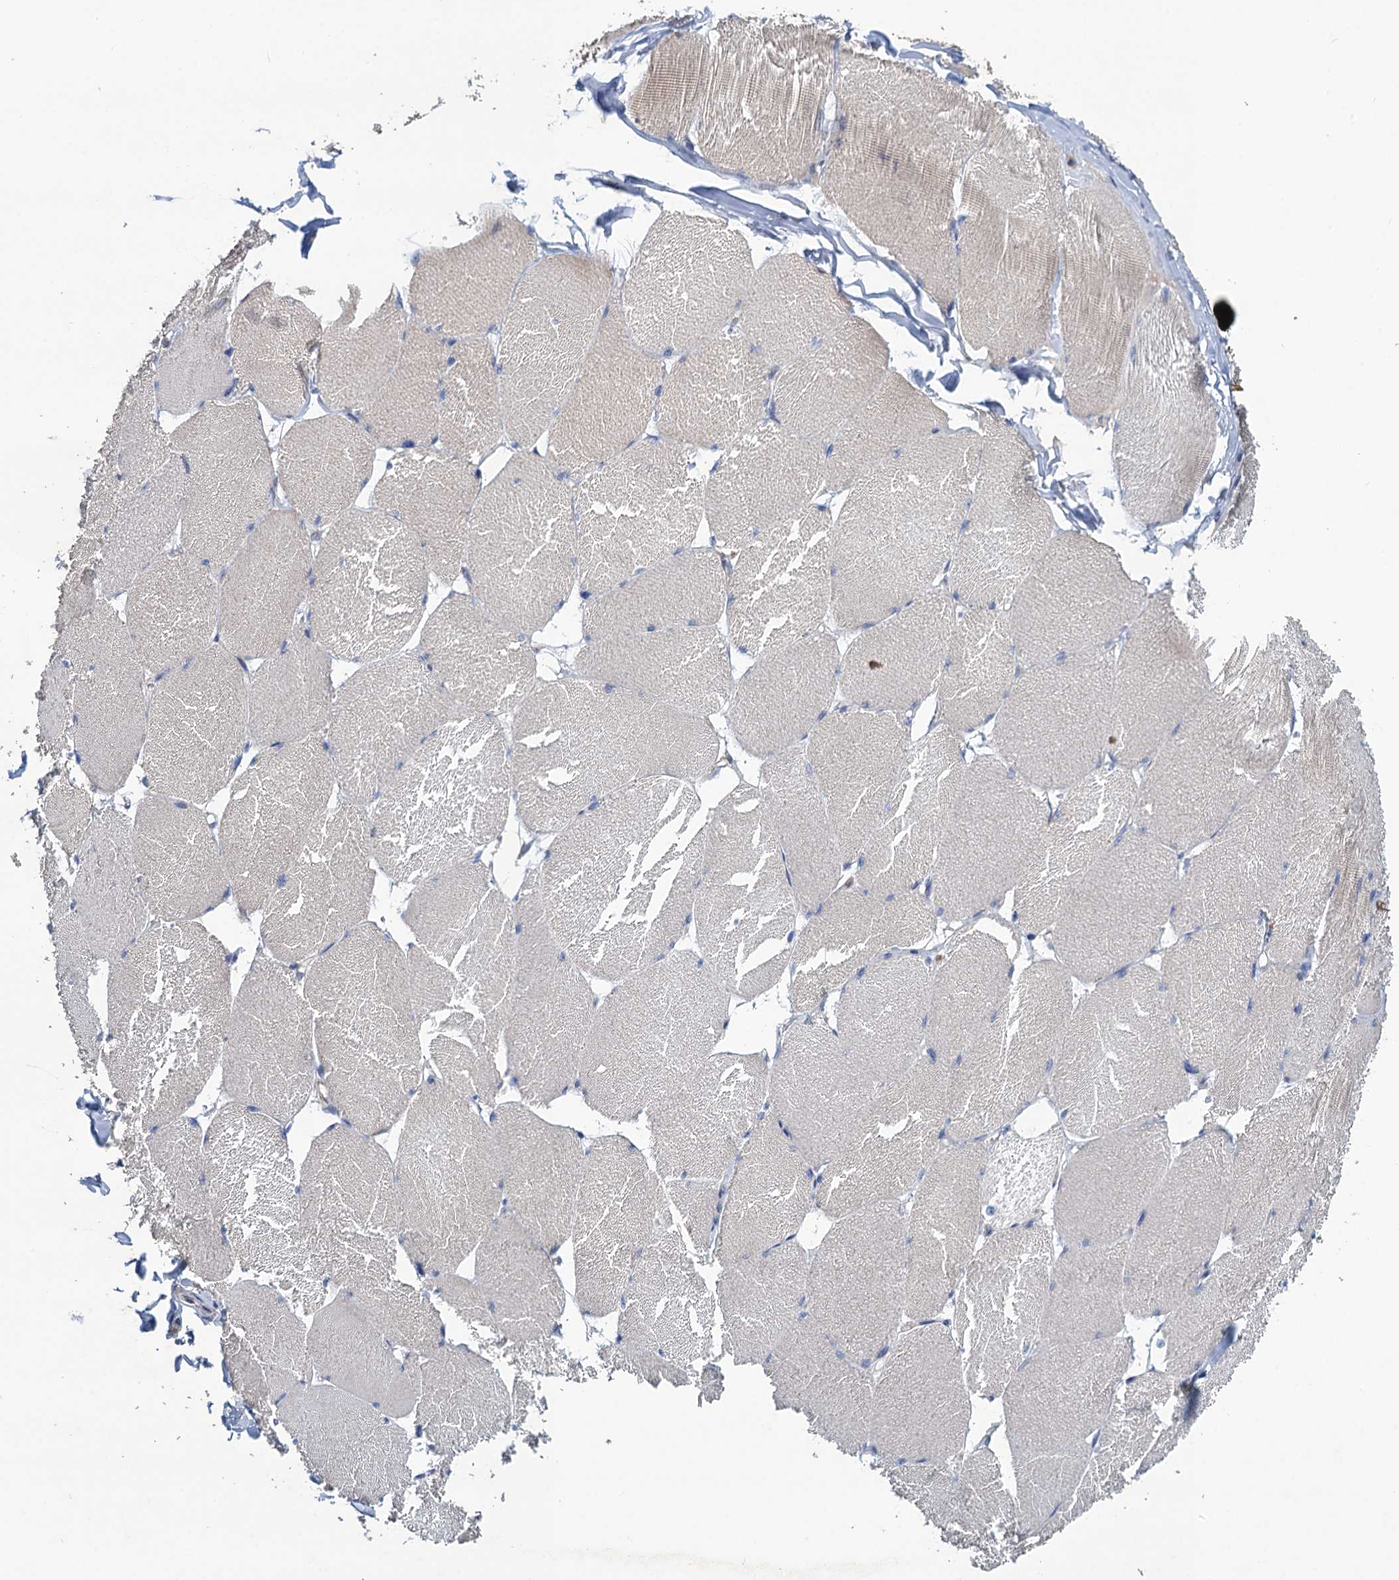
{"staining": {"intensity": "negative", "quantity": "none", "location": "none"}, "tissue": "skeletal muscle", "cell_type": "Myocytes", "image_type": "normal", "snomed": [{"axis": "morphology", "description": "Normal tissue, NOS"}, {"axis": "topography", "description": "Skin"}, {"axis": "topography", "description": "Skeletal muscle"}], "caption": "Immunohistochemical staining of benign human skeletal muscle shows no significant staining in myocytes.", "gene": "SMCO3", "patient": {"sex": "male", "age": 83}}